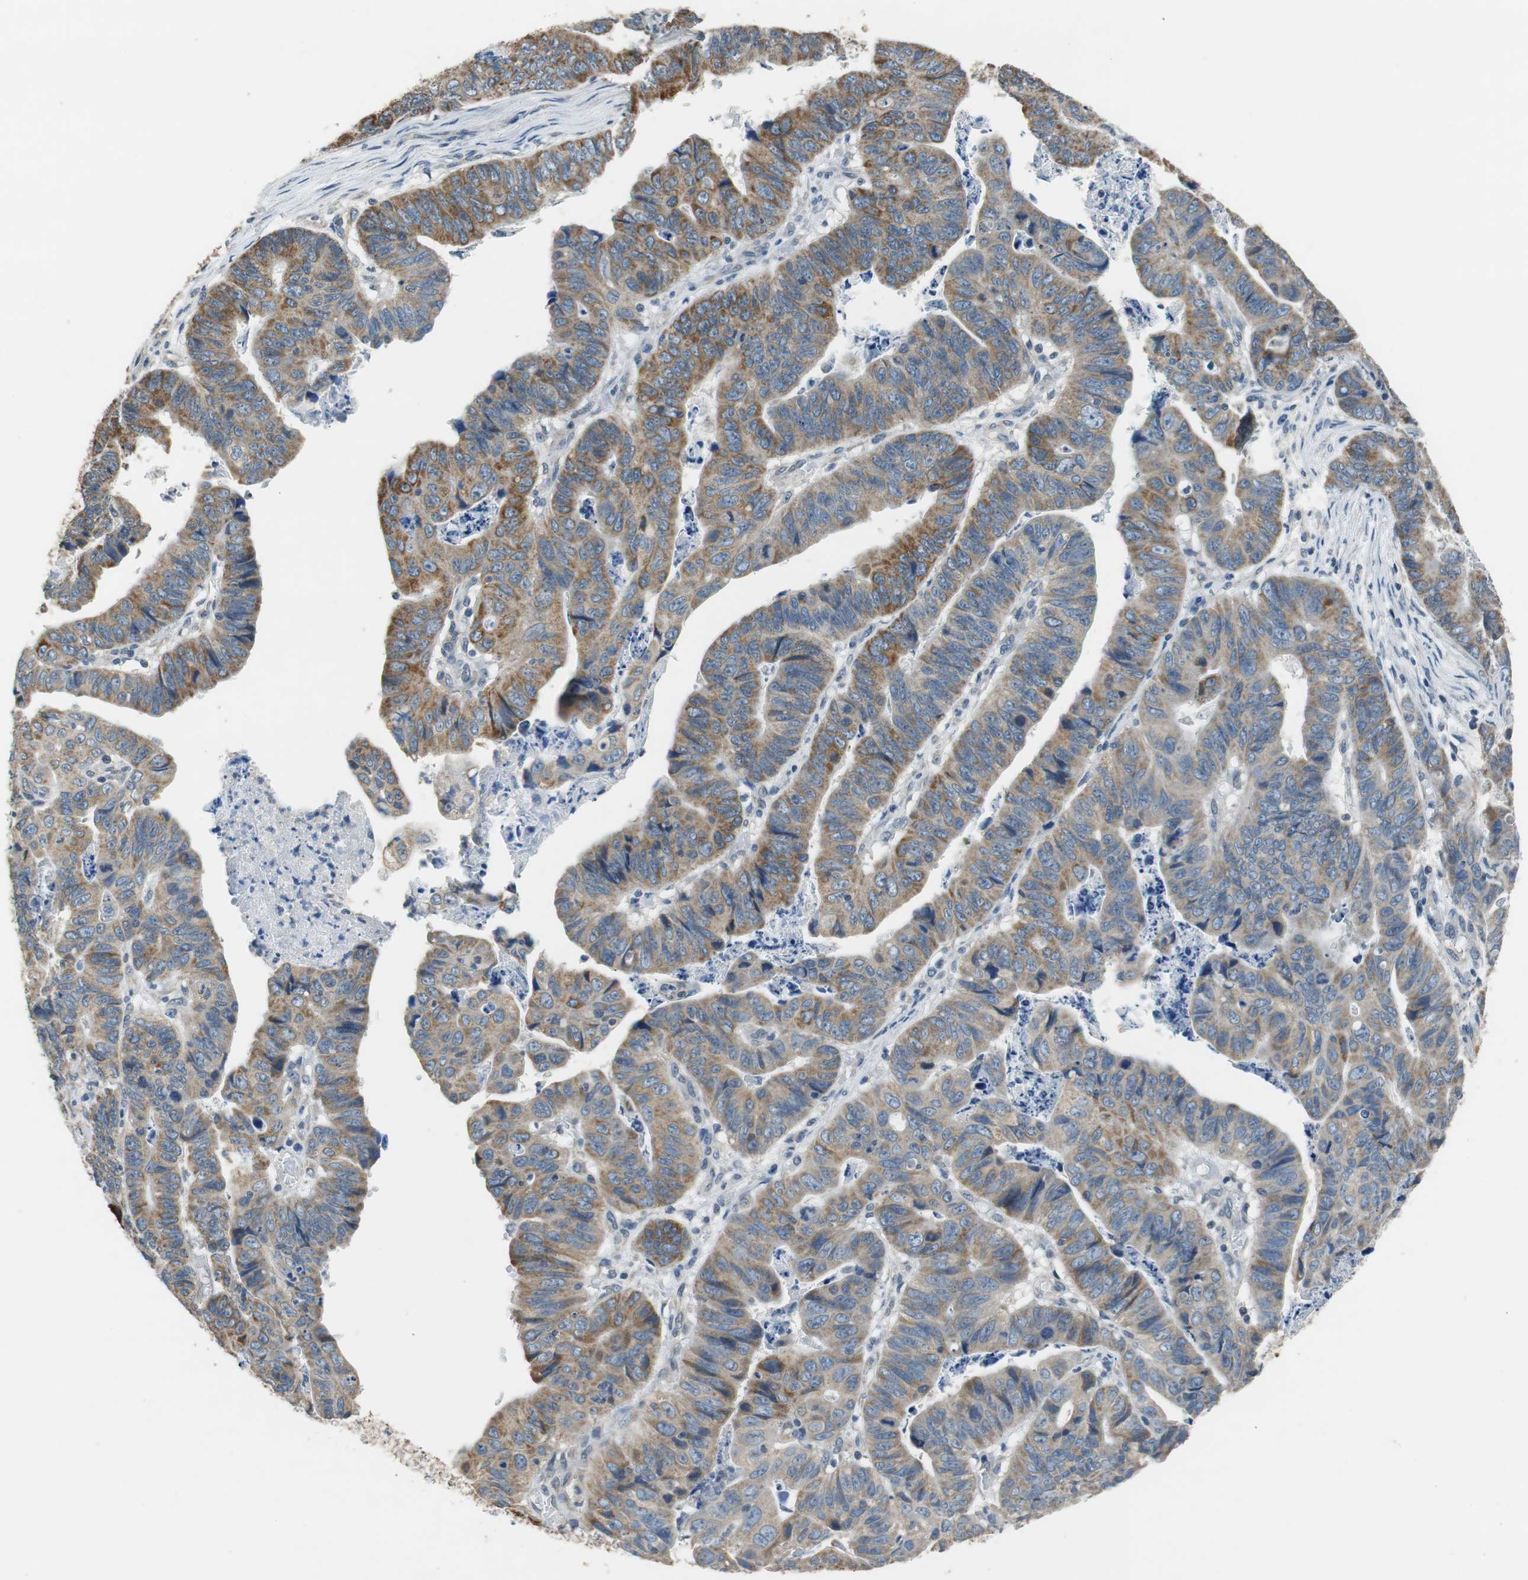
{"staining": {"intensity": "moderate", "quantity": ">75%", "location": "cytoplasmic/membranous"}, "tissue": "stomach cancer", "cell_type": "Tumor cells", "image_type": "cancer", "snomed": [{"axis": "morphology", "description": "Adenocarcinoma, NOS"}, {"axis": "topography", "description": "Stomach, lower"}], "caption": "Human stomach cancer stained with a brown dye shows moderate cytoplasmic/membranous positive positivity in about >75% of tumor cells.", "gene": "ALDH4A1", "patient": {"sex": "male", "age": 77}}